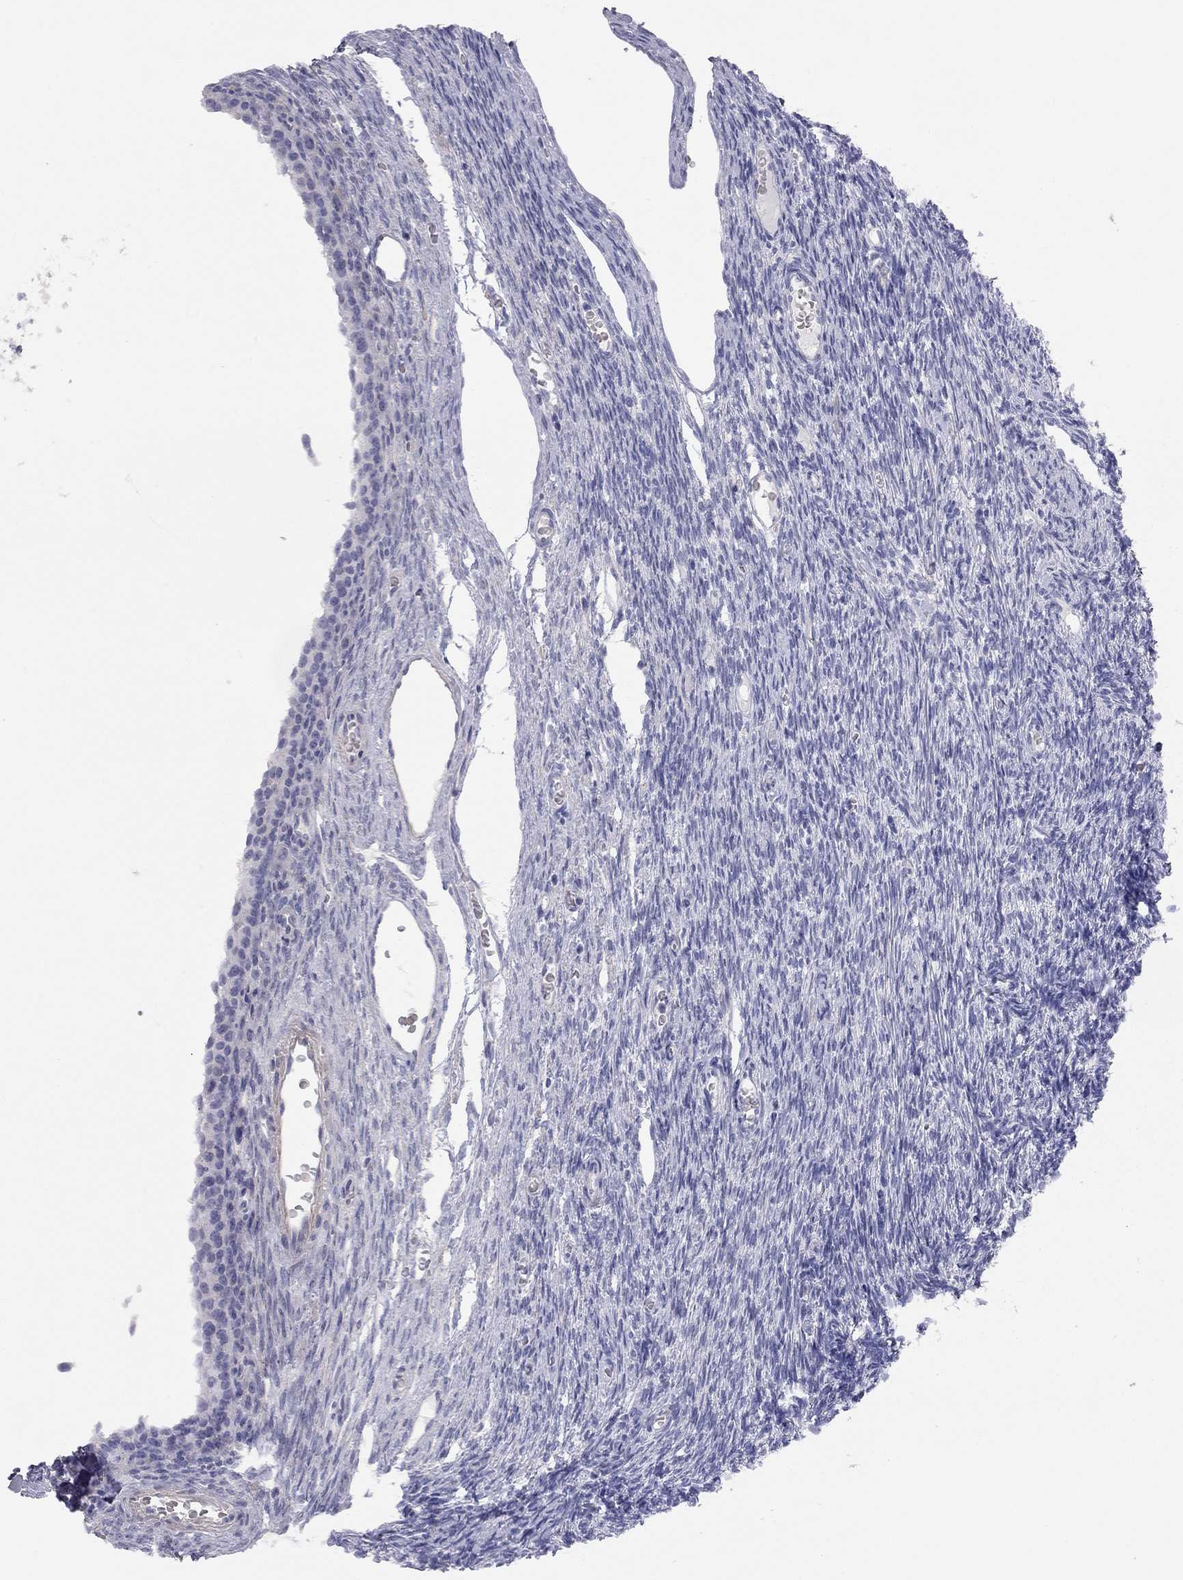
{"staining": {"intensity": "negative", "quantity": "none", "location": "none"}, "tissue": "ovary", "cell_type": "Follicle cells", "image_type": "normal", "snomed": [{"axis": "morphology", "description": "Normal tissue, NOS"}, {"axis": "topography", "description": "Ovary"}], "caption": "This is a histopathology image of IHC staining of normal ovary, which shows no staining in follicle cells.", "gene": "ADCYAP1", "patient": {"sex": "female", "age": 27}}